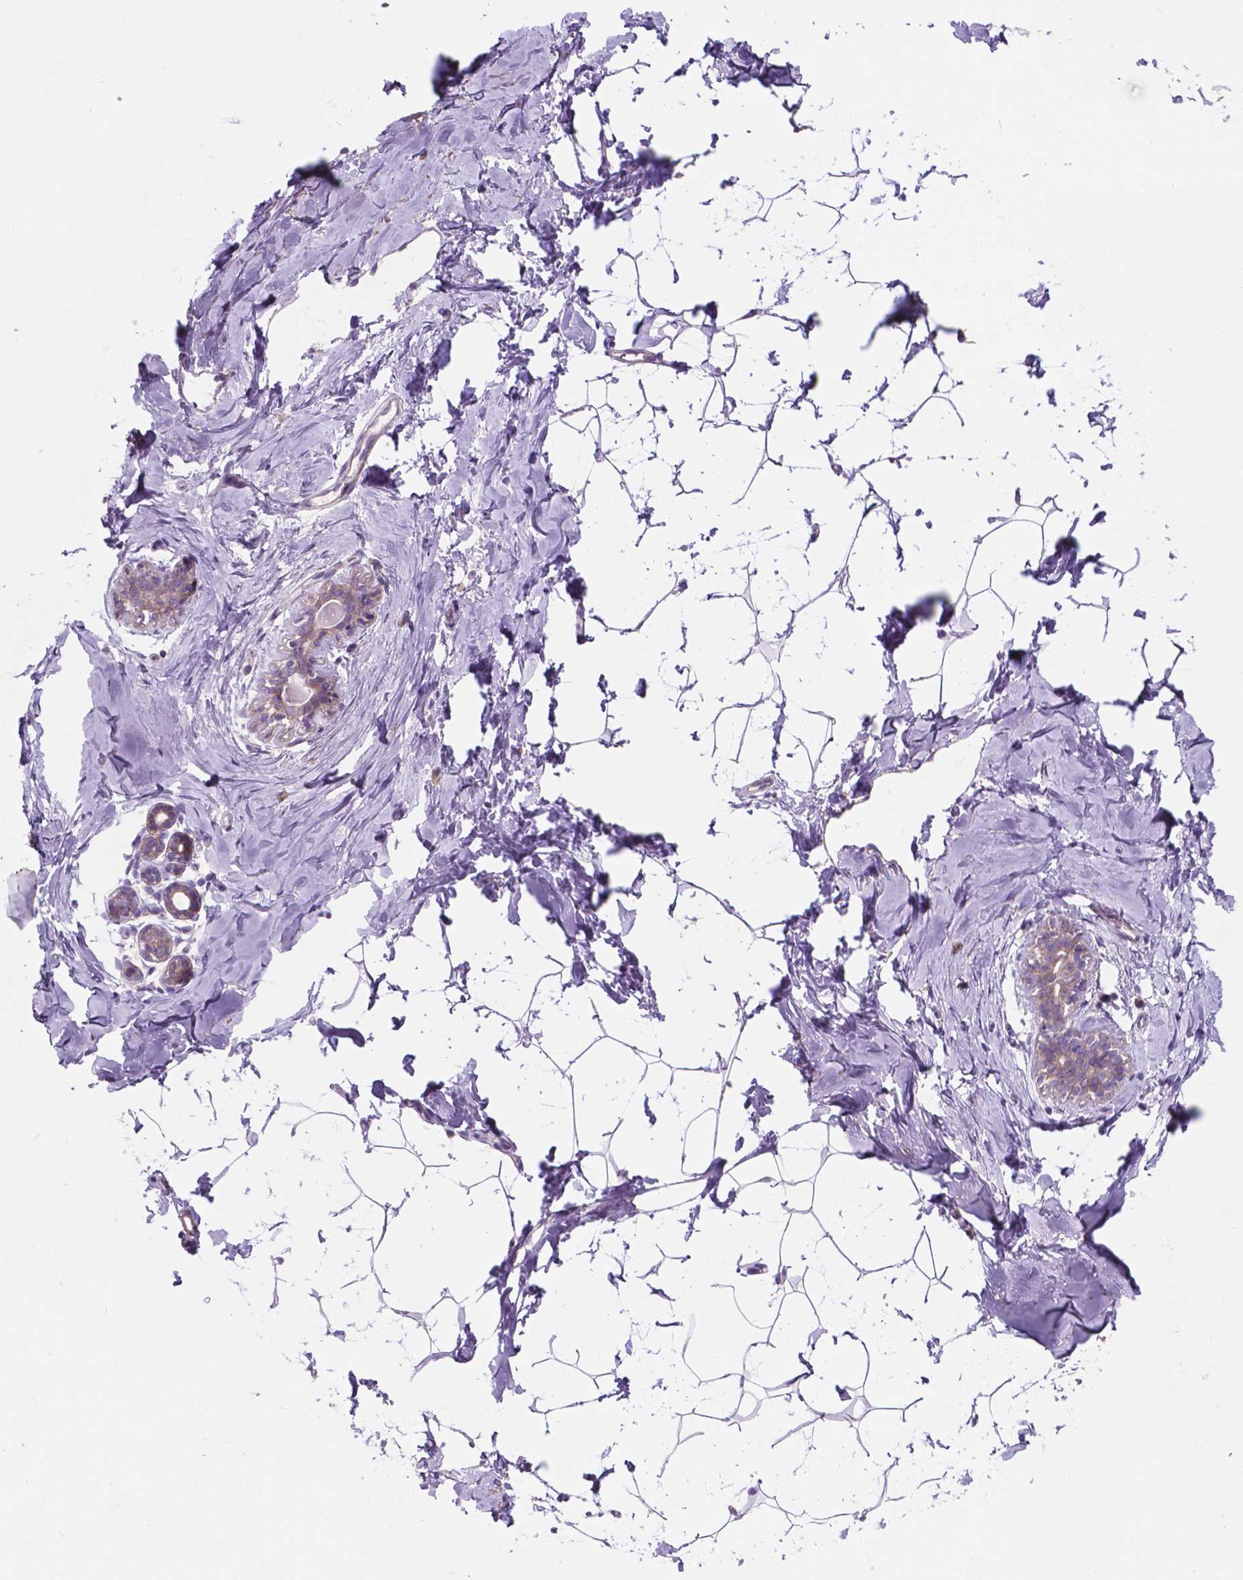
{"staining": {"intensity": "weak", "quantity": "25%-75%", "location": "cytoplasmic/membranous"}, "tissue": "breast", "cell_type": "Adipocytes", "image_type": "normal", "snomed": [{"axis": "morphology", "description": "Normal tissue, NOS"}, {"axis": "topography", "description": "Breast"}], "caption": "Immunohistochemical staining of normal breast displays weak cytoplasmic/membranous protein positivity in about 25%-75% of adipocytes.", "gene": "MKRN2OS", "patient": {"sex": "female", "age": 32}}